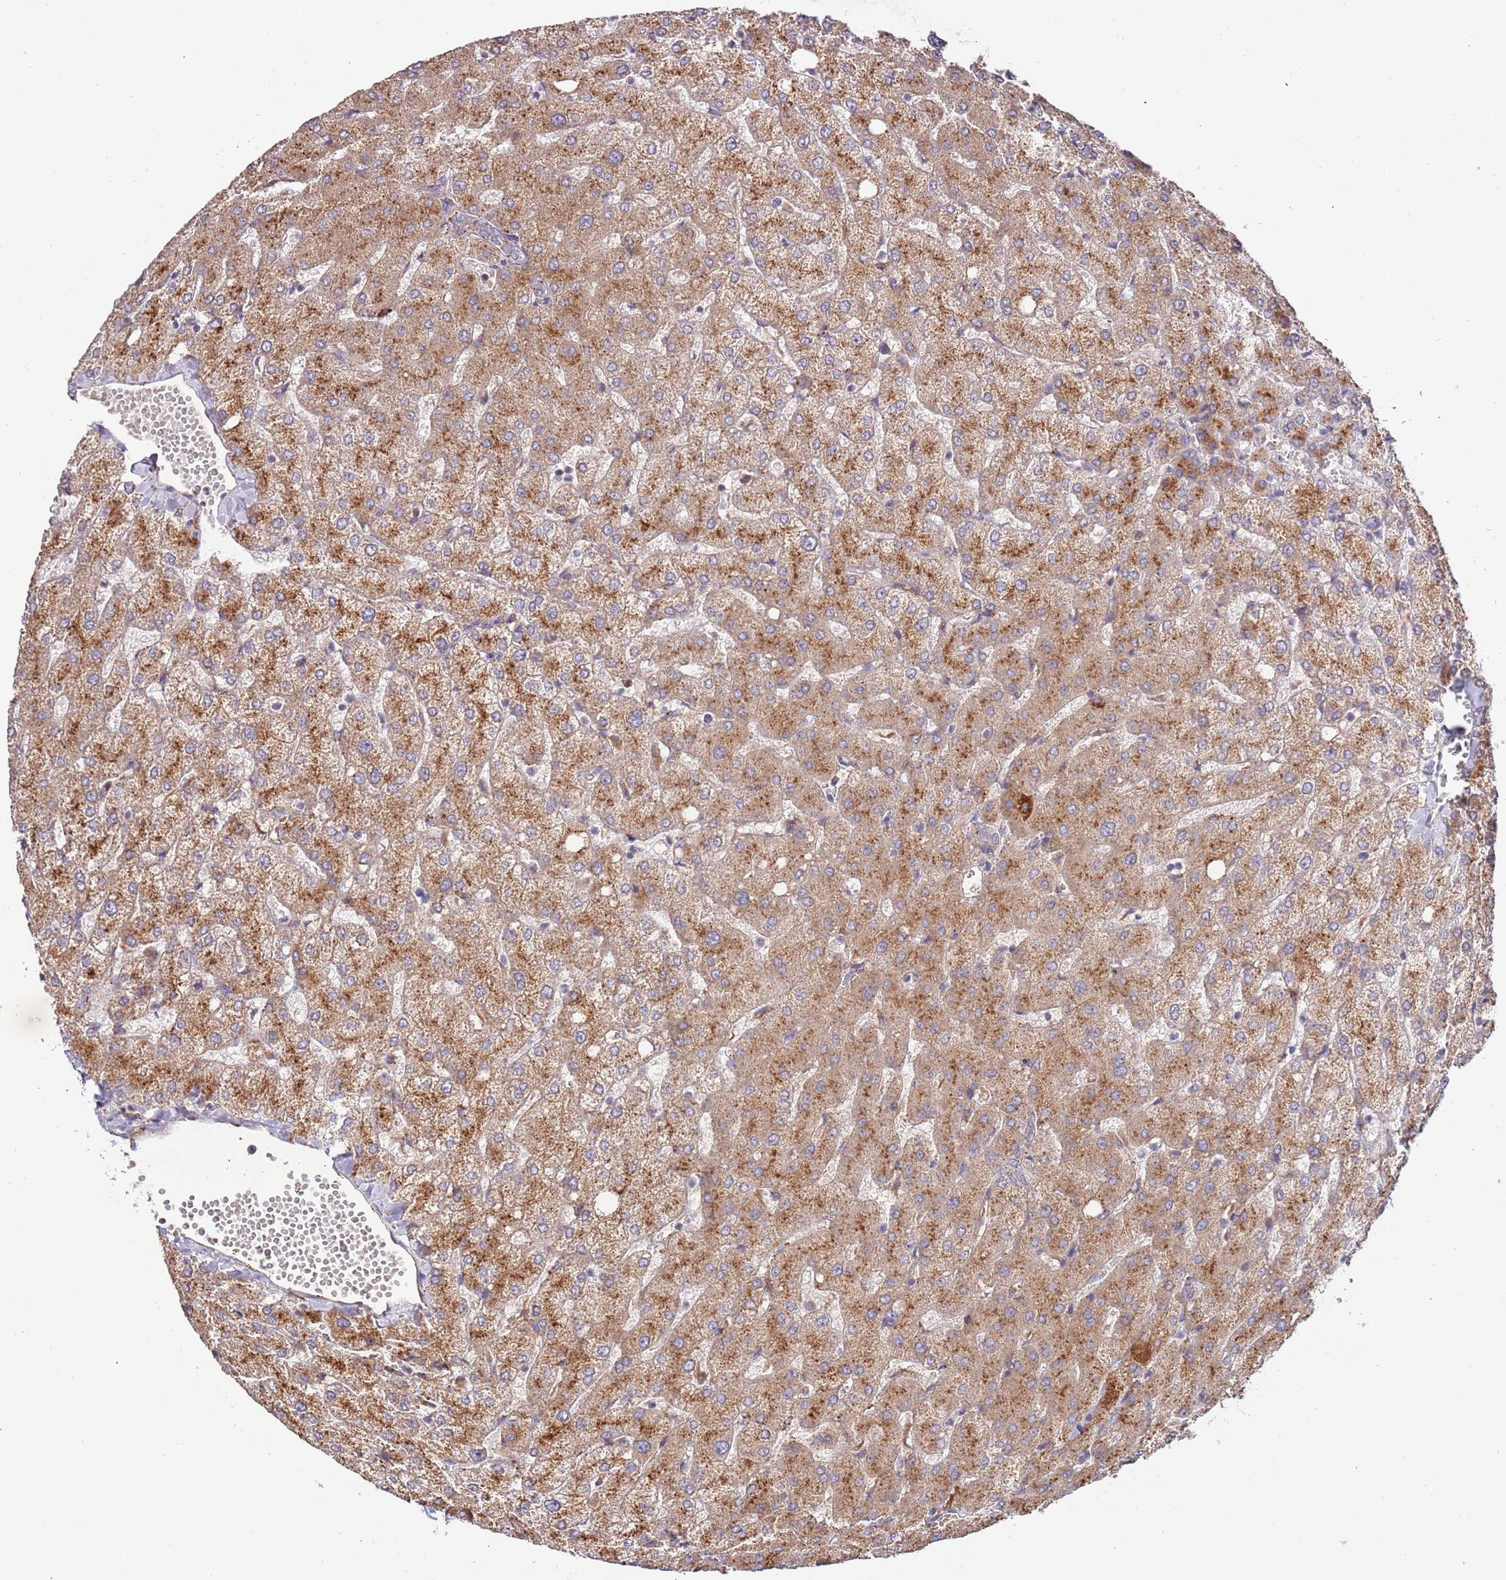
{"staining": {"intensity": "weak", "quantity": "<25%", "location": "cytoplasmic/membranous"}, "tissue": "liver", "cell_type": "Cholangiocytes", "image_type": "normal", "snomed": [{"axis": "morphology", "description": "Normal tissue, NOS"}, {"axis": "topography", "description": "Liver"}], "caption": "An immunohistochemistry (IHC) histopathology image of normal liver is shown. There is no staining in cholangiocytes of liver.", "gene": "DOCK6", "patient": {"sex": "female", "age": 54}}